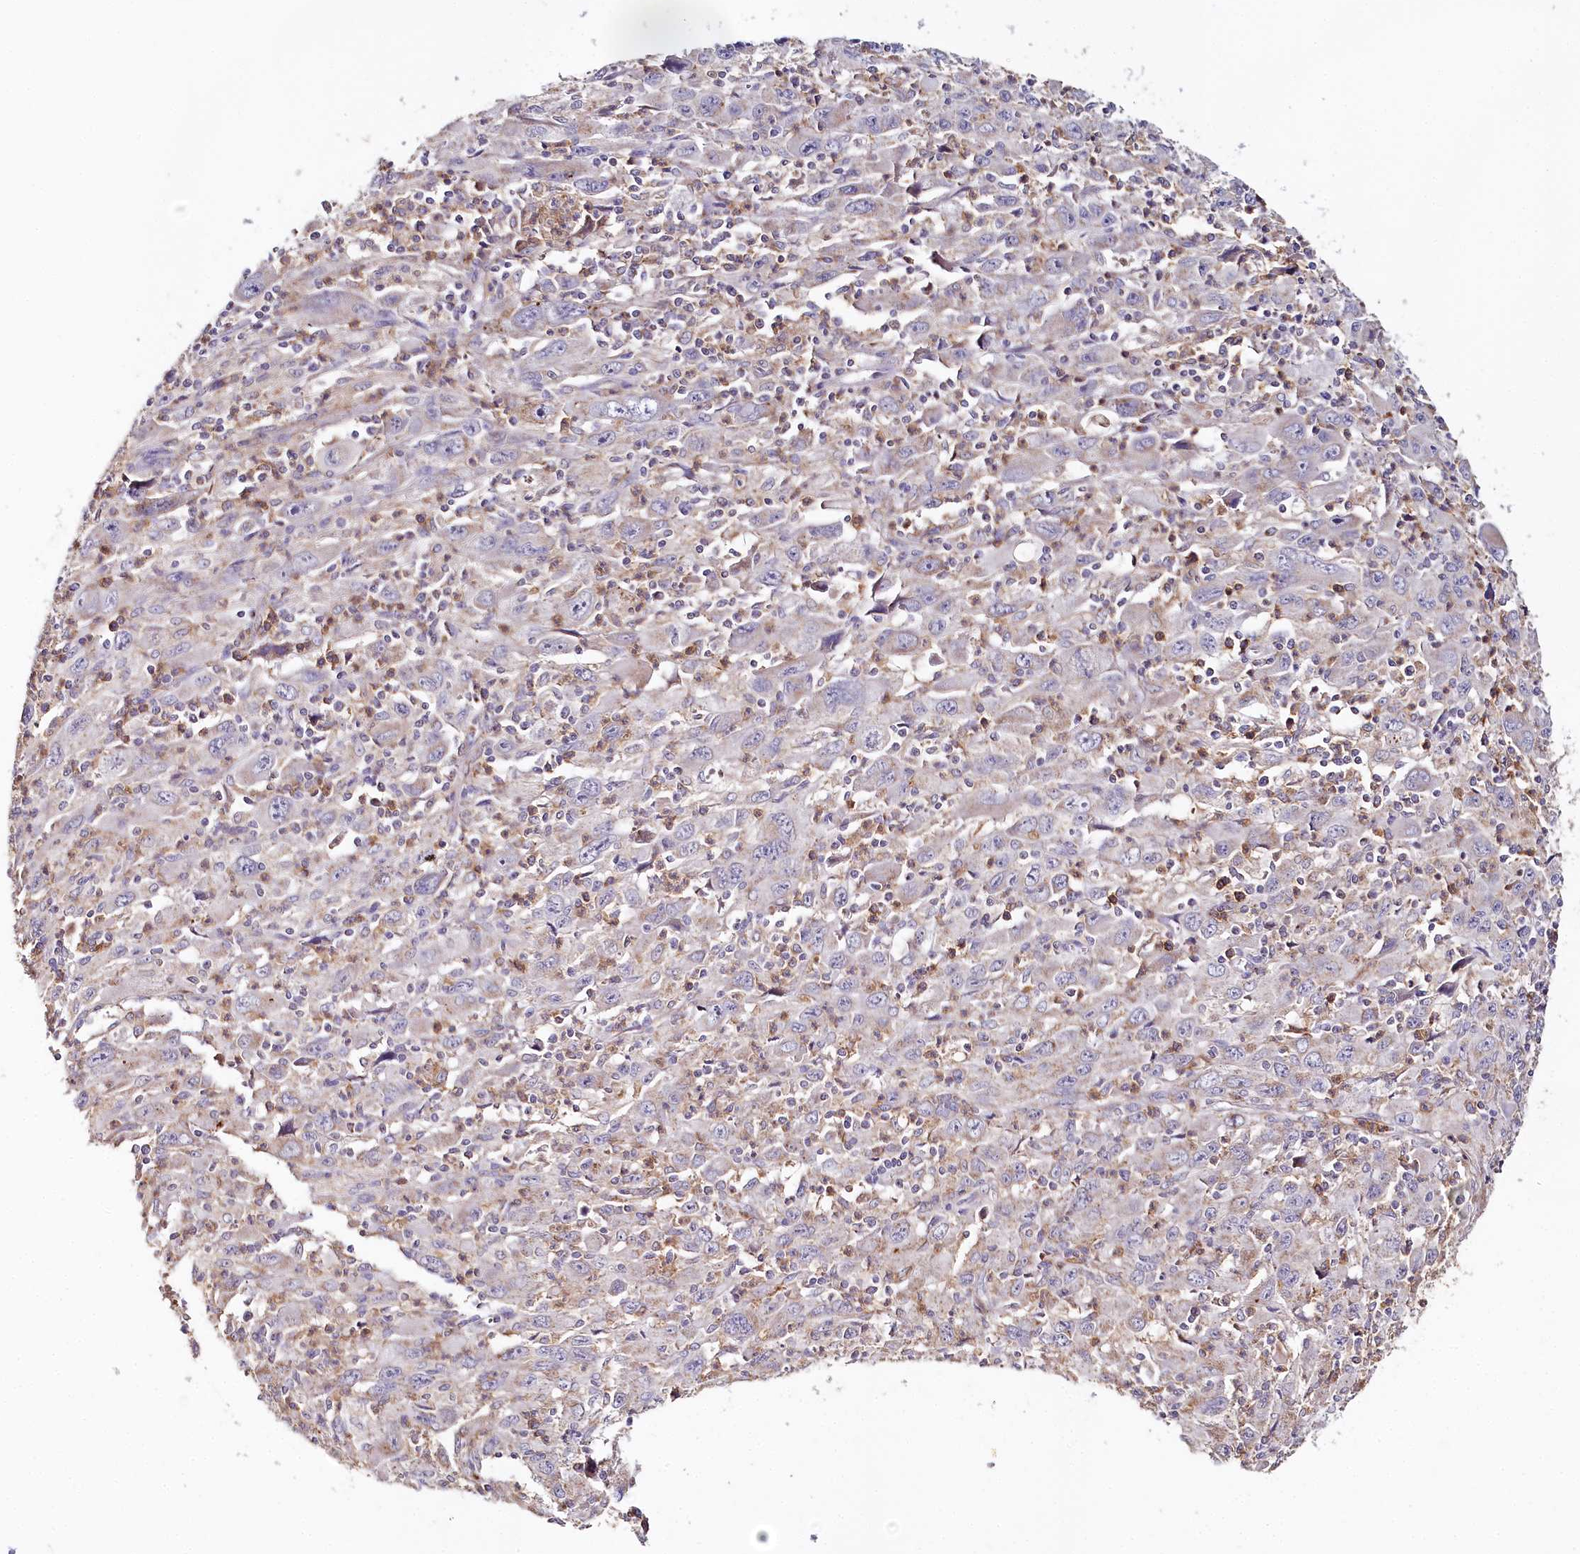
{"staining": {"intensity": "weak", "quantity": "<25%", "location": "cytoplasmic/membranous"}, "tissue": "melanoma", "cell_type": "Tumor cells", "image_type": "cancer", "snomed": [{"axis": "morphology", "description": "Malignant melanoma, Metastatic site"}, {"axis": "topography", "description": "Skin"}], "caption": "A high-resolution micrograph shows immunohistochemistry staining of melanoma, which exhibits no significant expression in tumor cells.", "gene": "MMP25", "patient": {"sex": "female", "age": 56}}